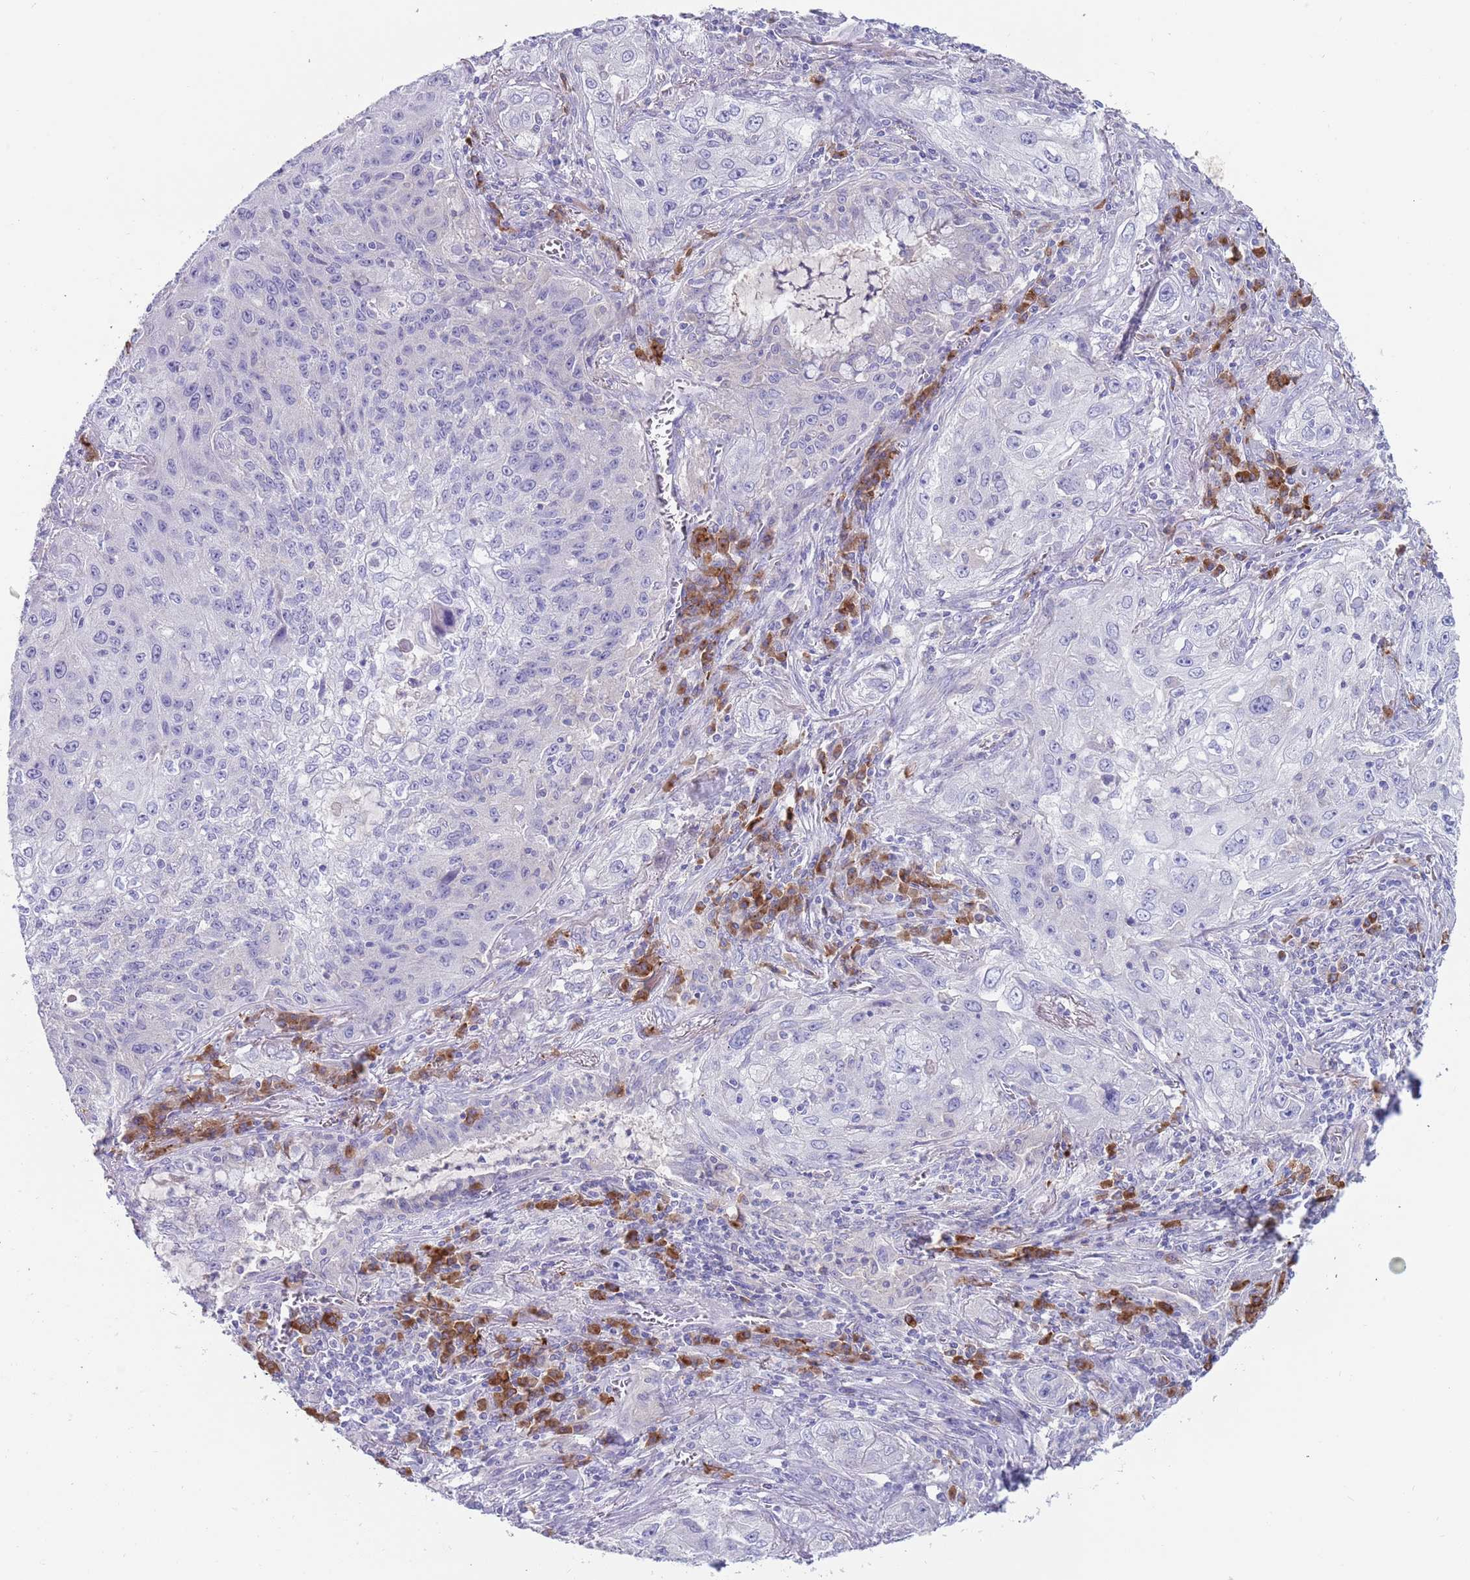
{"staining": {"intensity": "negative", "quantity": "none", "location": "none"}, "tissue": "lung cancer", "cell_type": "Tumor cells", "image_type": "cancer", "snomed": [{"axis": "morphology", "description": "Squamous cell carcinoma, NOS"}, {"axis": "topography", "description": "Lung"}], "caption": "A histopathology image of human lung cancer (squamous cell carcinoma) is negative for staining in tumor cells. (DAB IHC with hematoxylin counter stain).", "gene": "TYW1", "patient": {"sex": "female", "age": 69}}